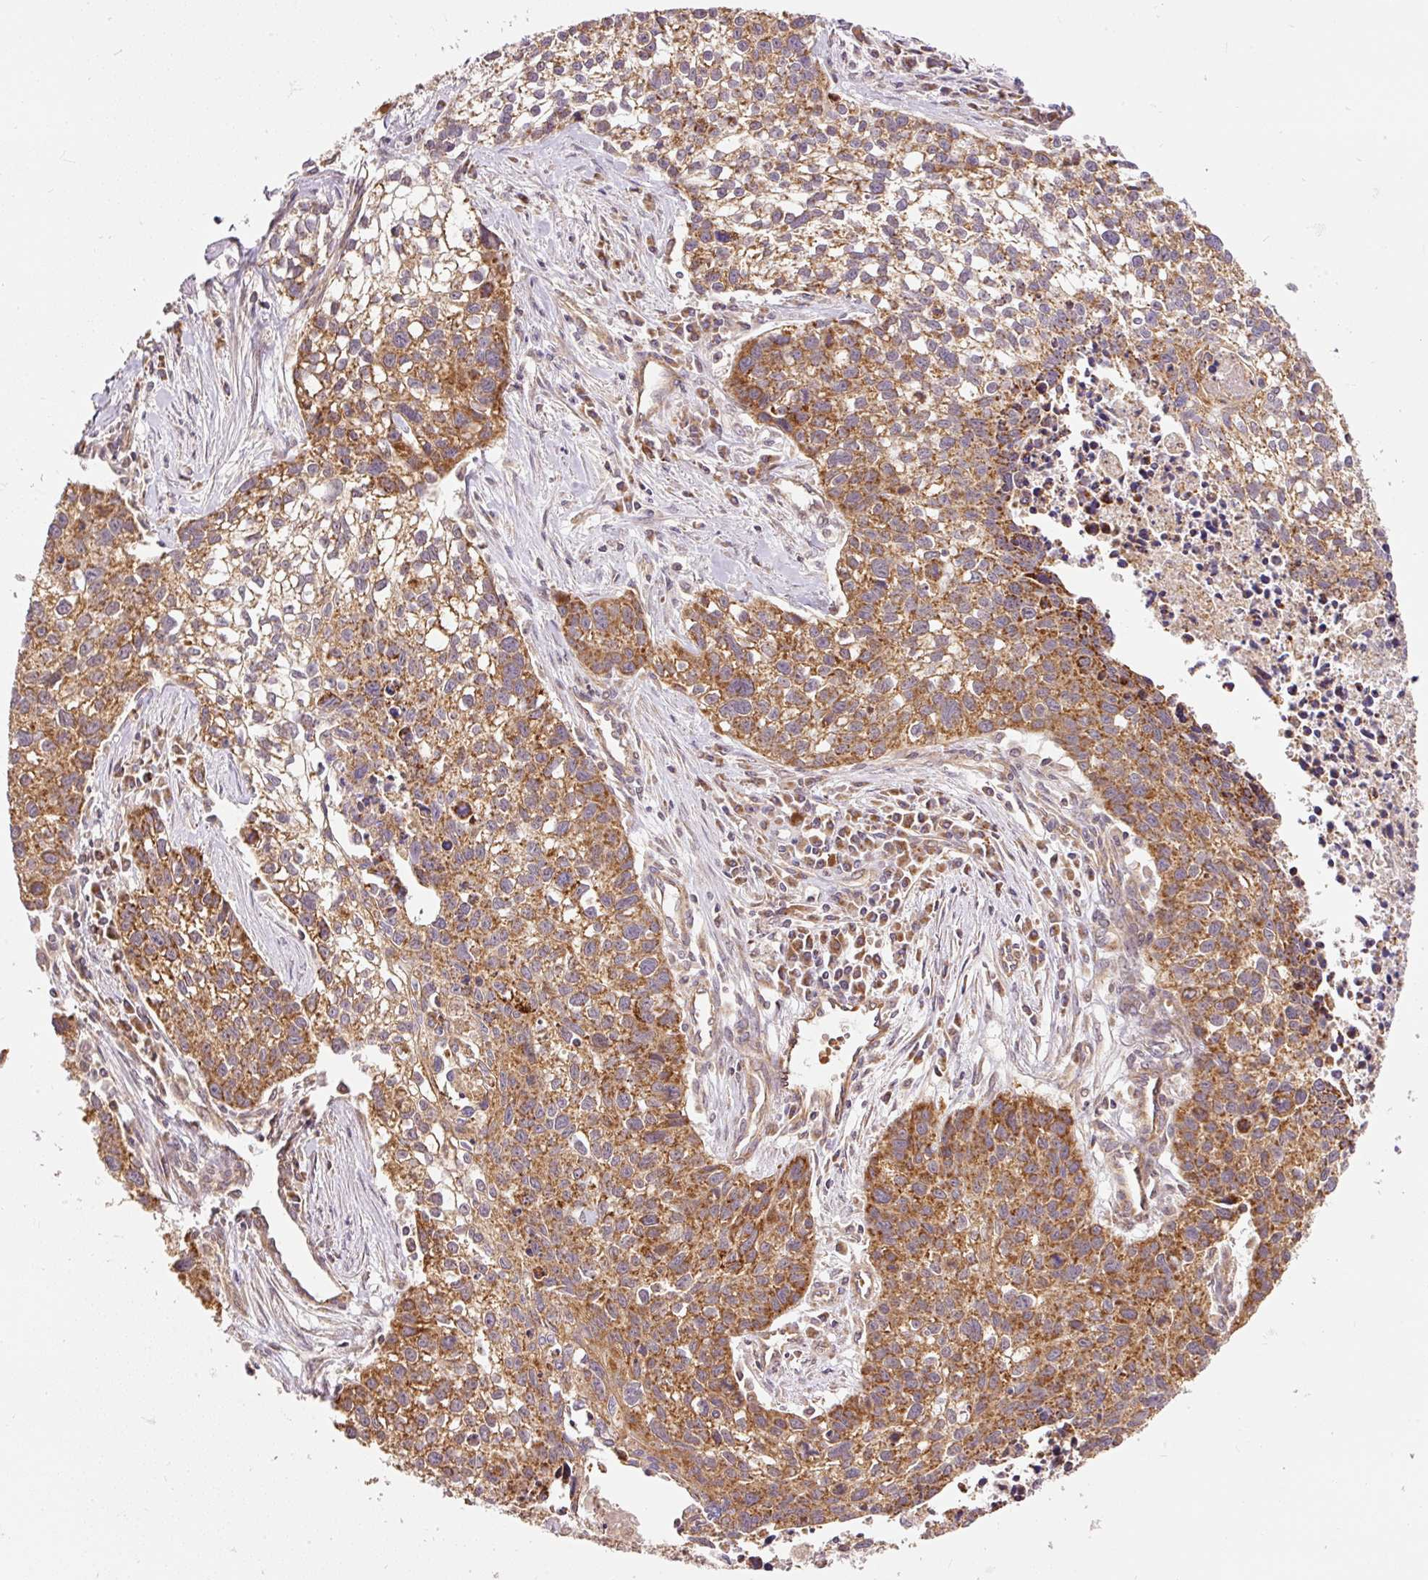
{"staining": {"intensity": "moderate", "quantity": ">75%", "location": "cytoplasmic/membranous"}, "tissue": "lung cancer", "cell_type": "Tumor cells", "image_type": "cancer", "snomed": [{"axis": "morphology", "description": "Squamous cell carcinoma, NOS"}, {"axis": "topography", "description": "Lung"}], "caption": "The immunohistochemical stain highlights moderate cytoplasmic/membranous staining in tumor cells of lung squamous cell carcinoma tissue. Immunohistochemistry stains the protein in brown and the nuclei are stained blue.", "gene": "ADCY4", "patient": {"sex": "male", "age": 74}}